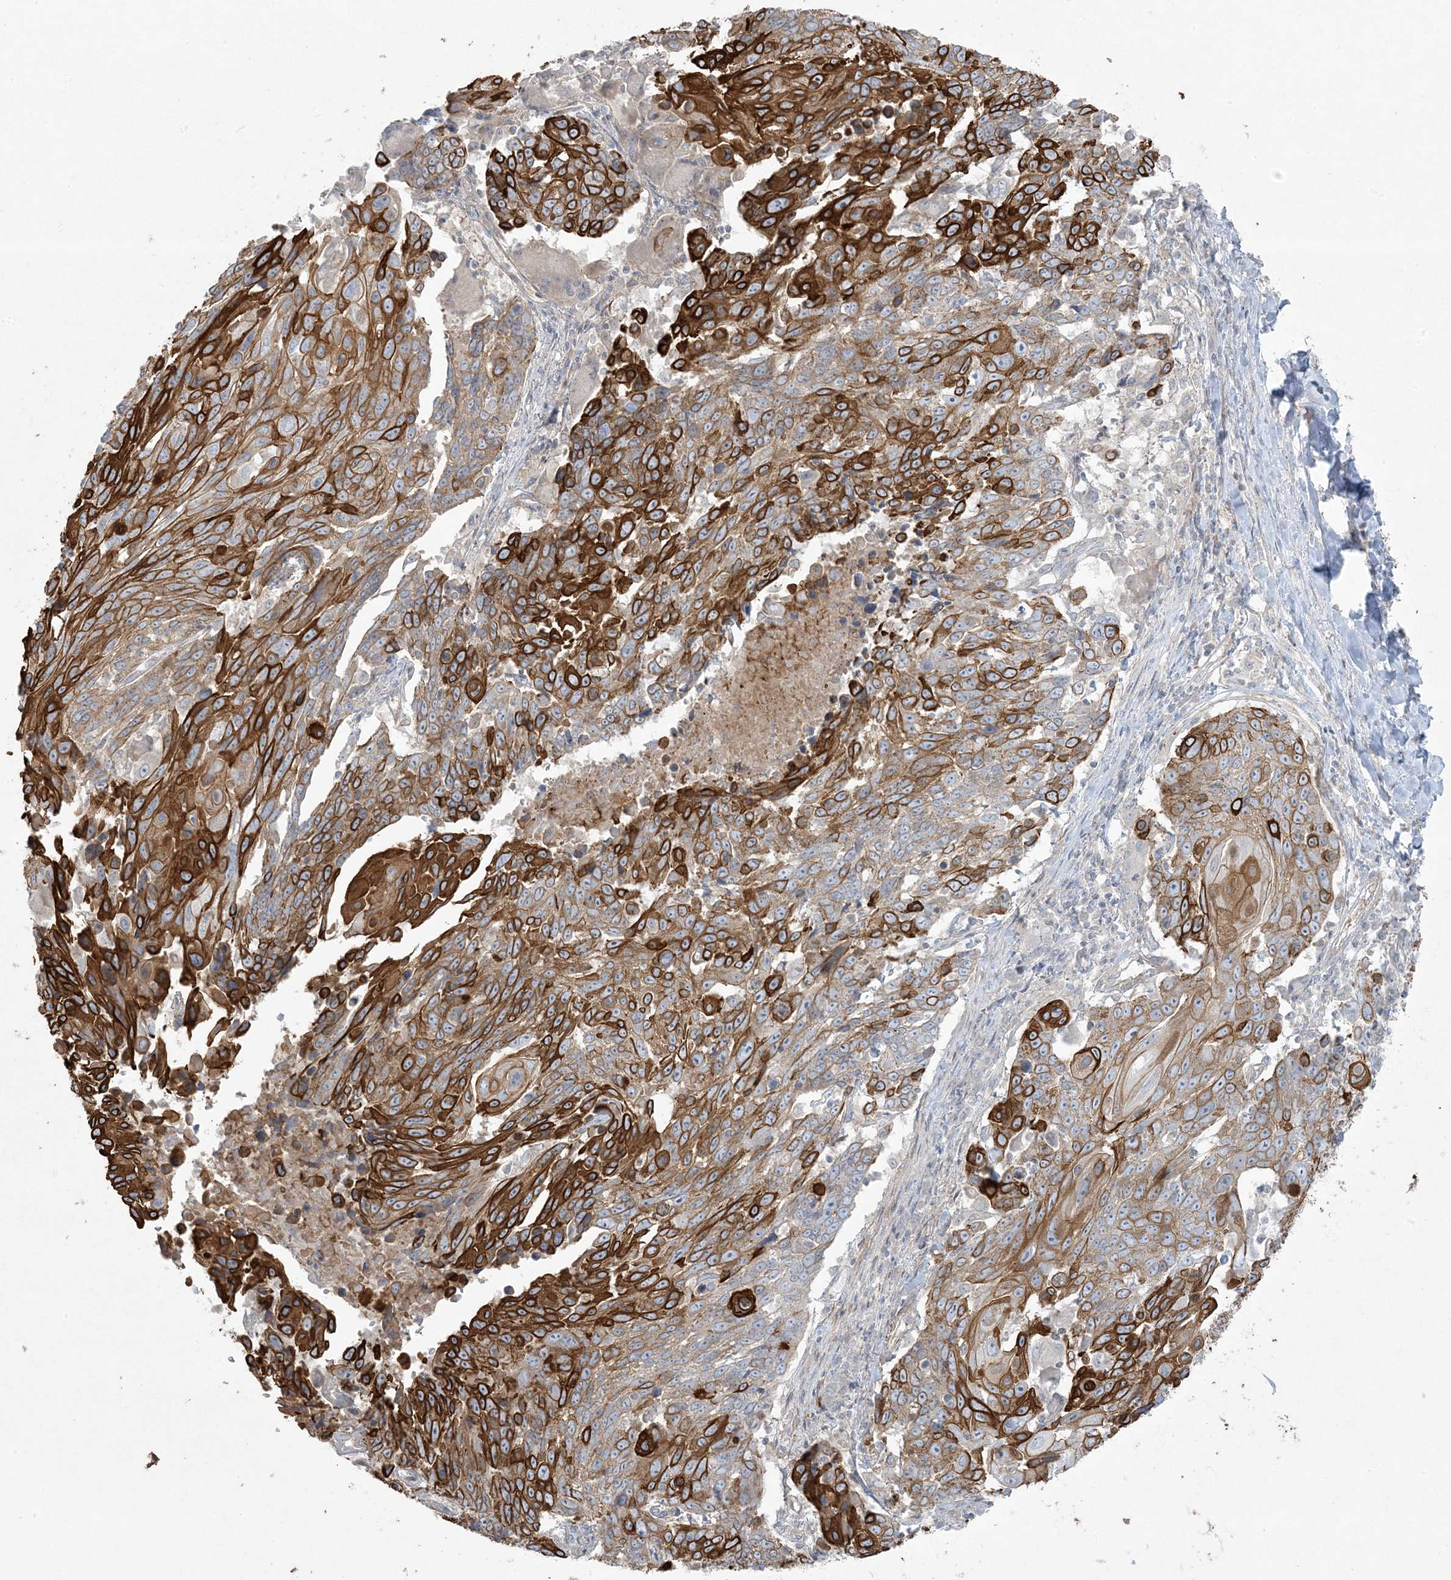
{"staining": {"intensity": "strong", "quantity": "25%-75%", "location": "cytoplasmic/membranous"}, "tissue": "lung cancer", "cell_type": "Tumor cells", "image_type": "cancer", "snomed": [{"axis": "morphology", "description": "Squamous cell carcinoma, NOS"}, {"axis": "topography", "description": "Lung"}], "caption": "Immunohistochemical staining of lung squamous cell carcinoma exhibits high levels of strong cytoplasmic/membranous protein positivity in about 25%-75% of tumor cells. The protein of interest is stained brown, and the nuclei are stained in blue (DAB IHC with brightfield microscopy, high magnification).", "gene": "PIK3R4", "patient": {"sex": "male", "age": 66}}